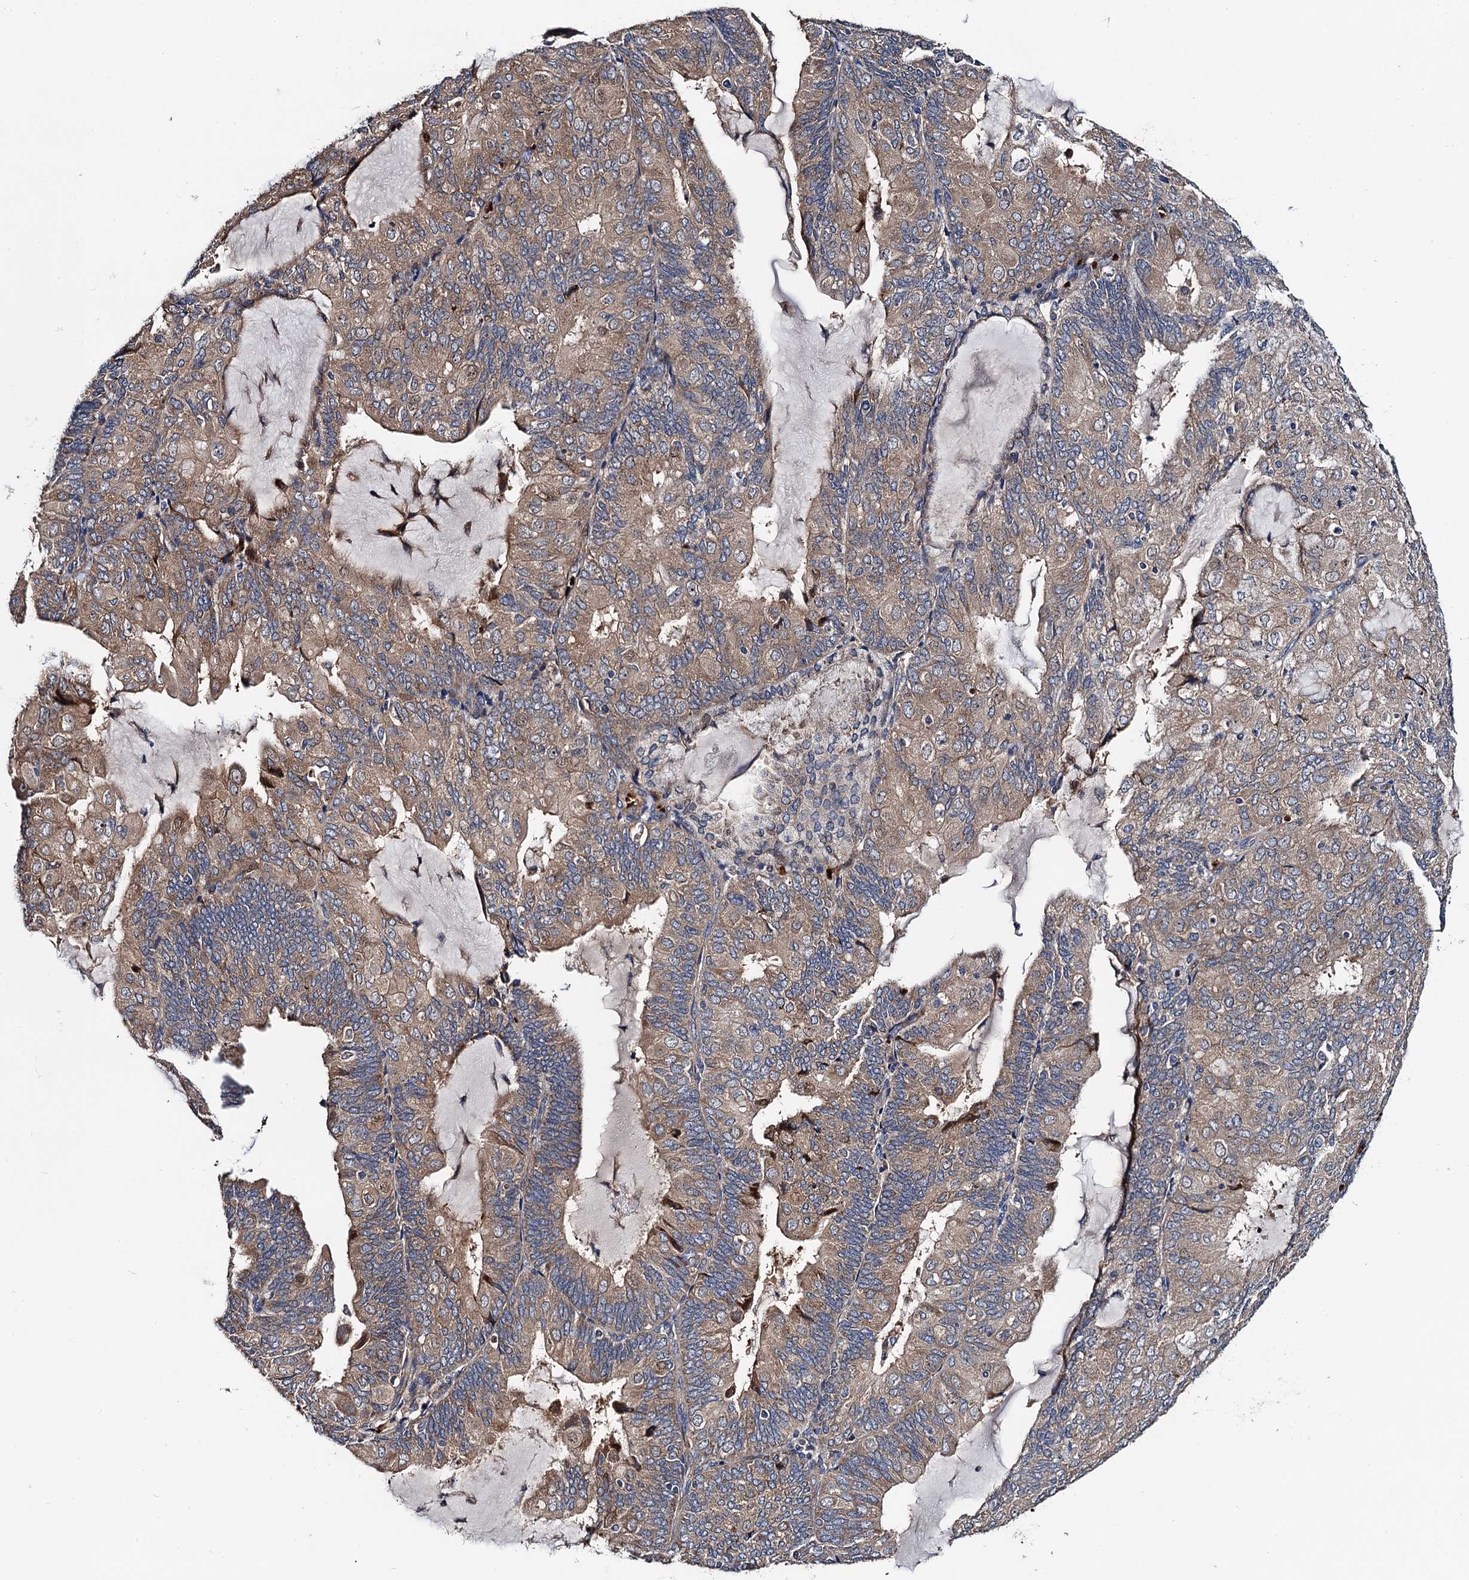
{"staining": {"intensity": "weak", "quantity": "25%-75%", "location": "cytoplasmic/membranous"}, "tissue": "endometrial cancer", "cell_type": "Tumor cells", "image_type": "cancer", "snomed": [{"axis": "morphology", "description": "Adenocarcinoma, NOS"}, {"axis": "topography", "description": "Endometrium"}], "caption": "IHC photomicrograph of human adenocarcinoma (endometrial) stained for a protein (brown), which displays low levels of weak cytoplasmic/membranous positivity in approximately 25%-75% of tumor cells.", "gene": "TRMT112", "patient": {"sex": "female", "age": 81}}